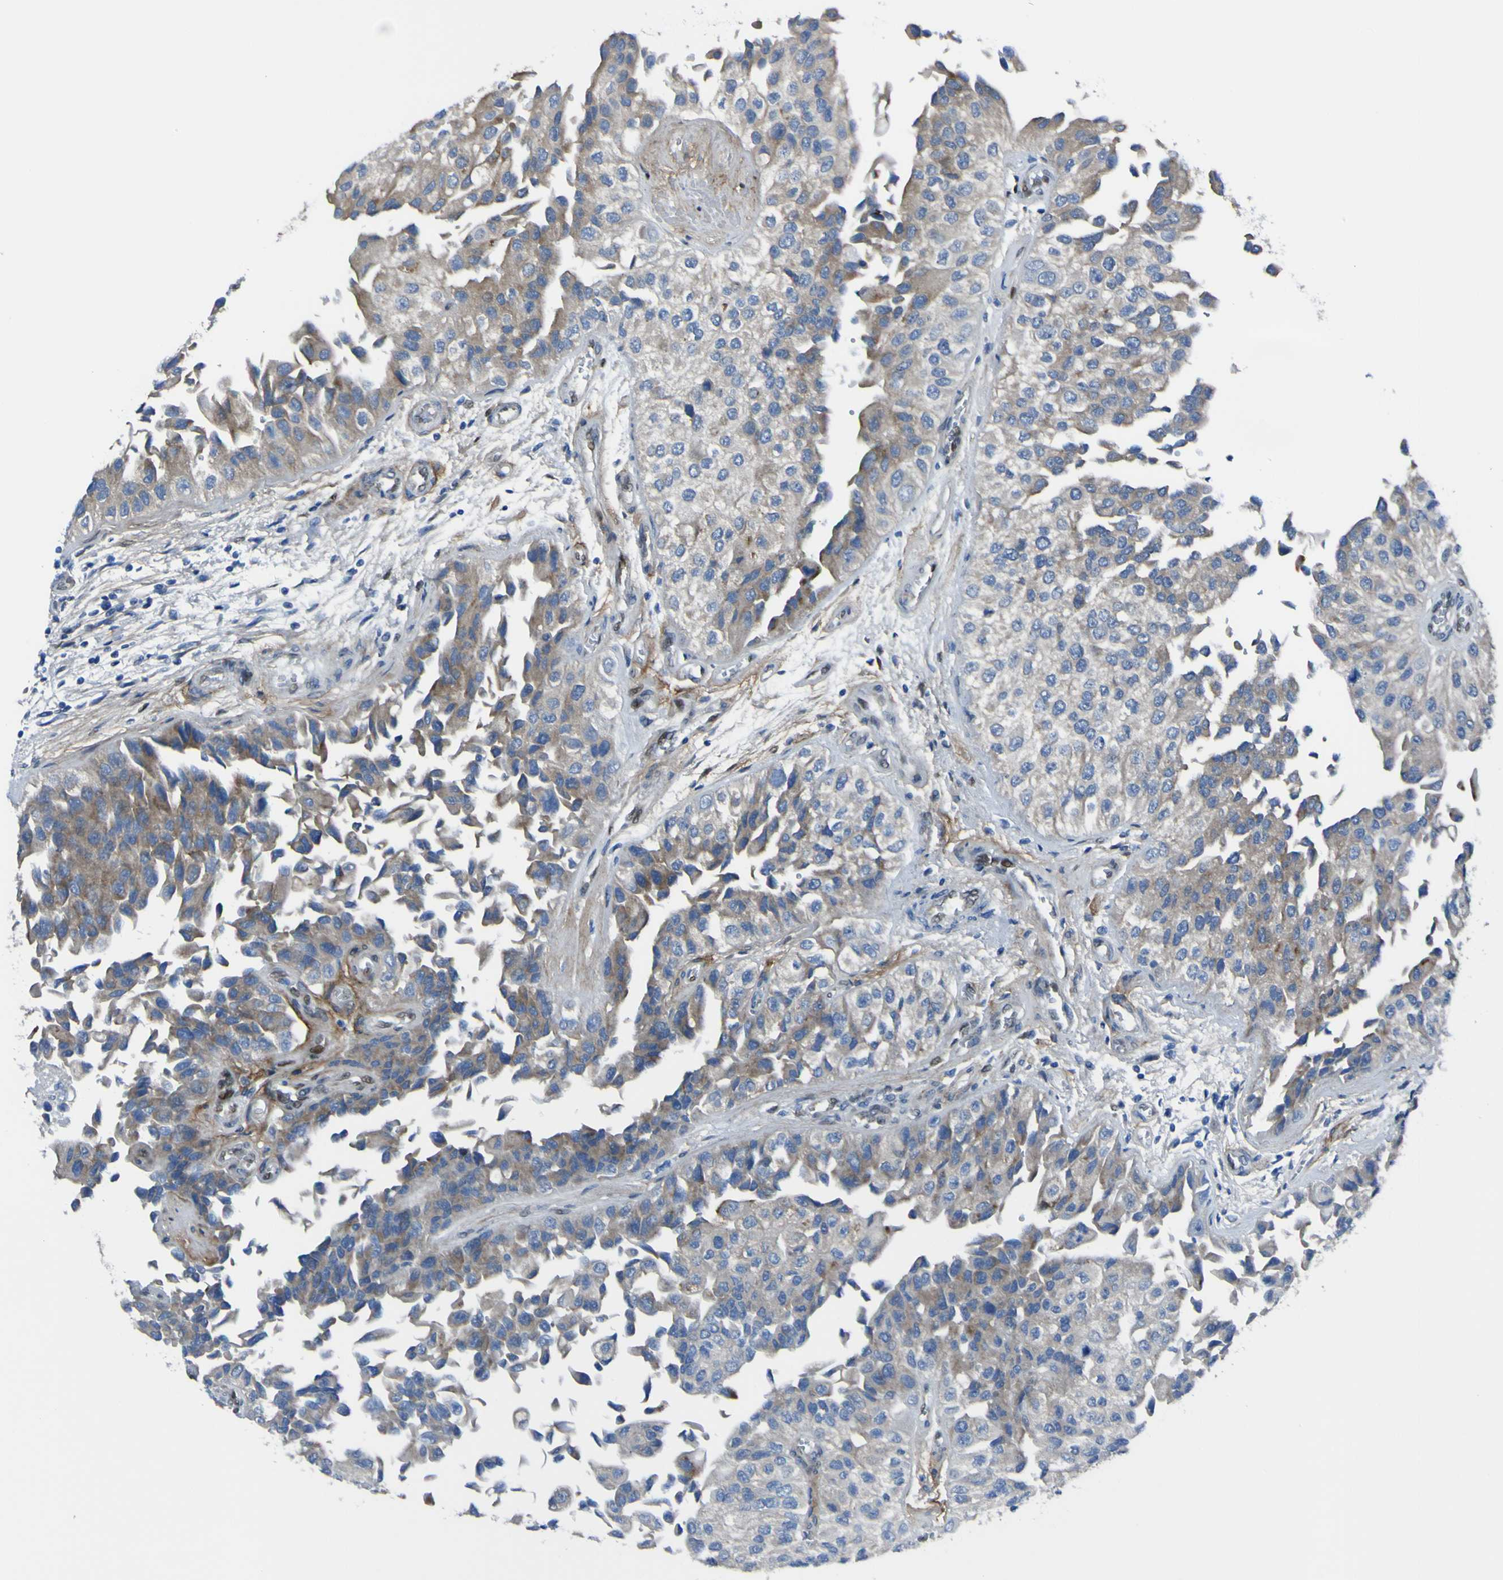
{"staining": {"intensity": "moderate", "quantity": "25%-75%", "location": "cytoplasmic/membranous"}, "tissue": "urothelial cancer", "cell_type": "Tumor cells", "image_type": "cancer", "snomed": [{"axis": "morphology", "description": "Urothelial carcinoma, High grade"}, {"axis": "topography", "description": "Kidney"}, {"axis": "topography", "description": "Urinary bladder"}], "caption": "DAB immunohistochemical staining of human urothelial cancer demonstrates moderate cytoplasmic/membranous protein staining in approximately 25%-75% of tumor cells.", "gene": "LRRN1", "patient": {"sex": "male", "age": 77}}